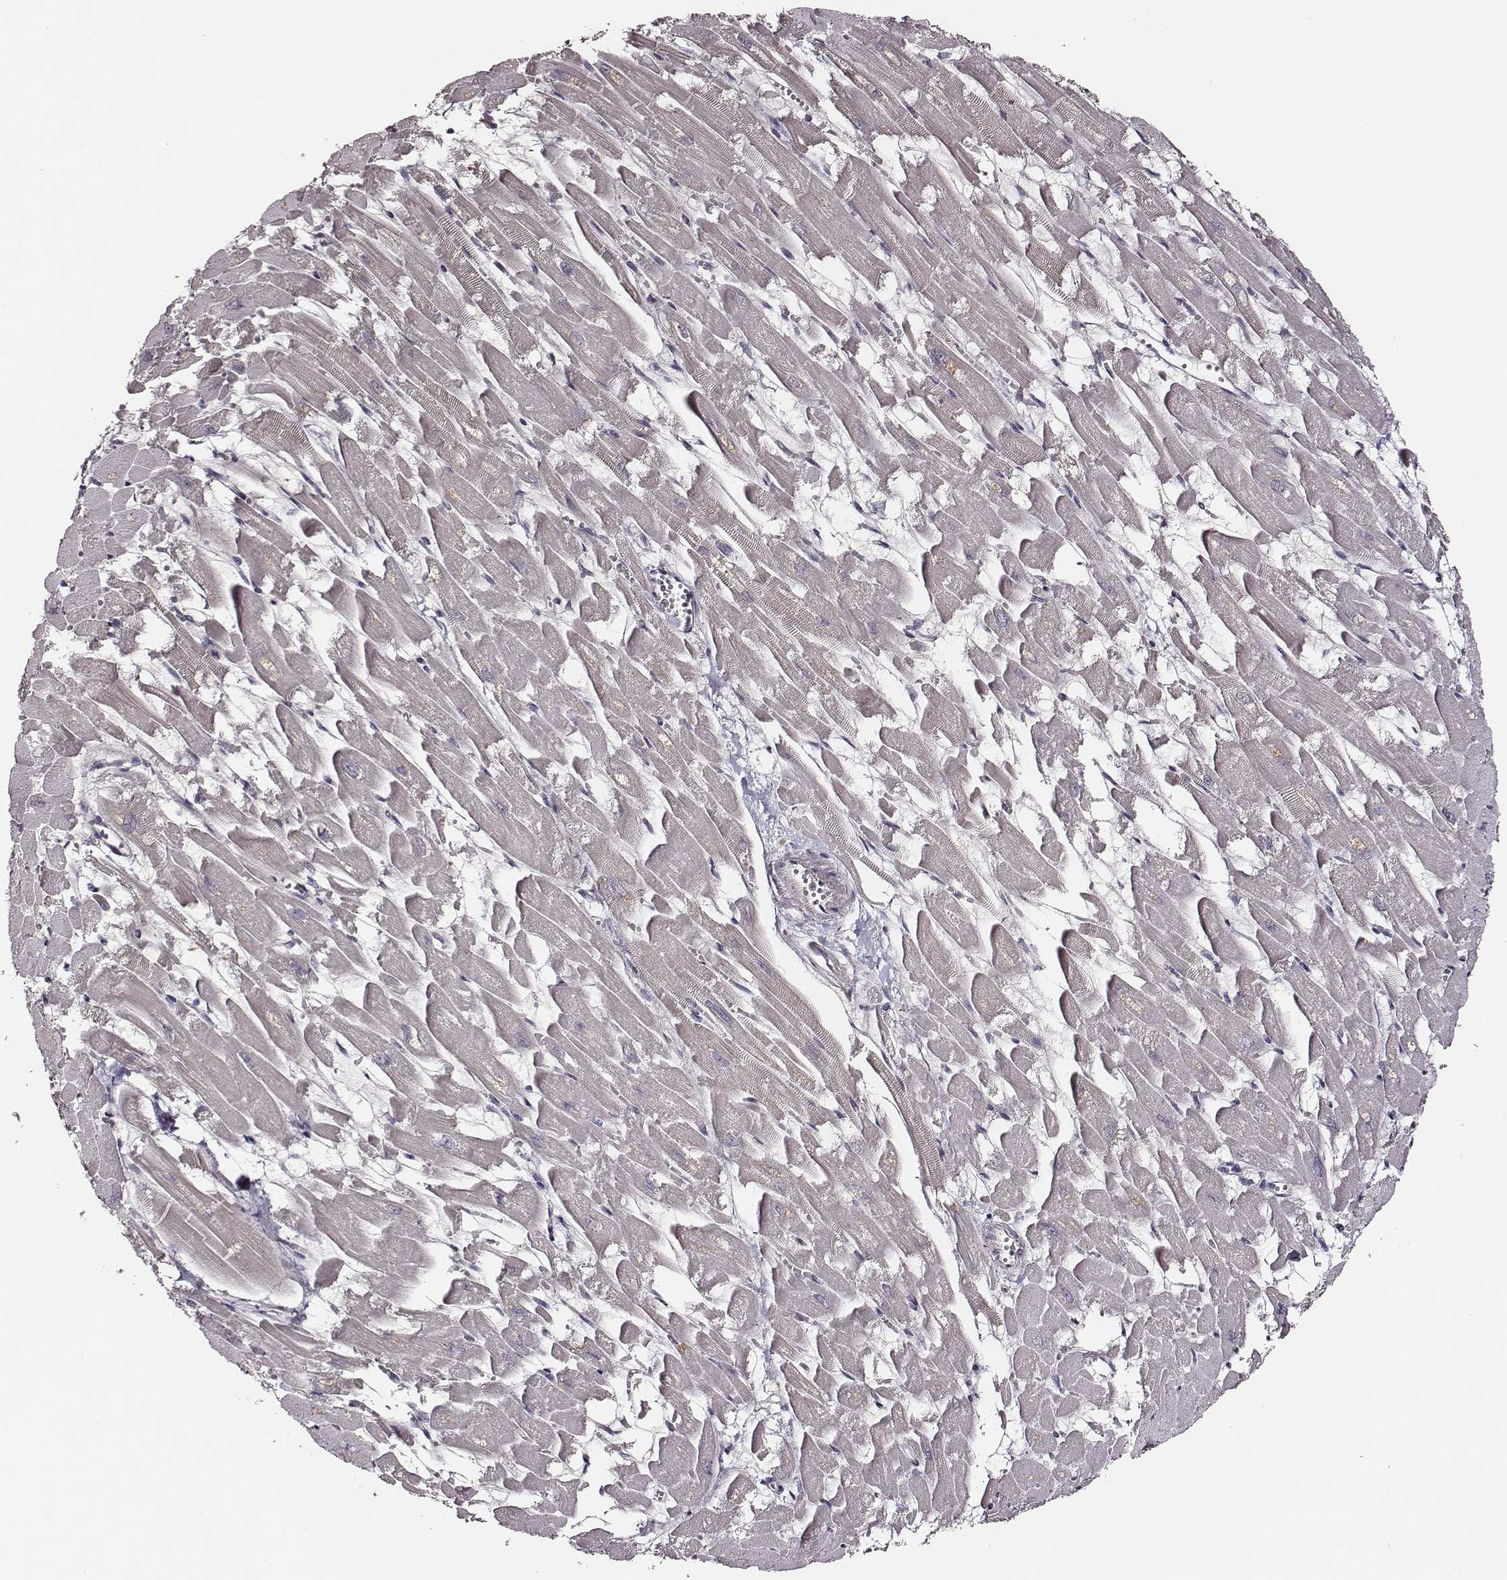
{"staining": {"intensity": "strong", "quantity": ">75%", "location": "nuclear"}, "tissue": "heart muscle", "cell_type": "Cardiomyocytes", "image_type": "normal", "snomed": [{"axis": "morphology", "description": "Normal tissue, NOS"}, {"axis": "topography", "description": "Heart"}], "caption": "A histopathology image showing strong nuclear expression in about >75% of cardiomyocytes in benign heart muscle, as visualized by brown immunohistochemical staining.", "gene": "PPARA", "patient": {"sex": "female", "age": 52}}